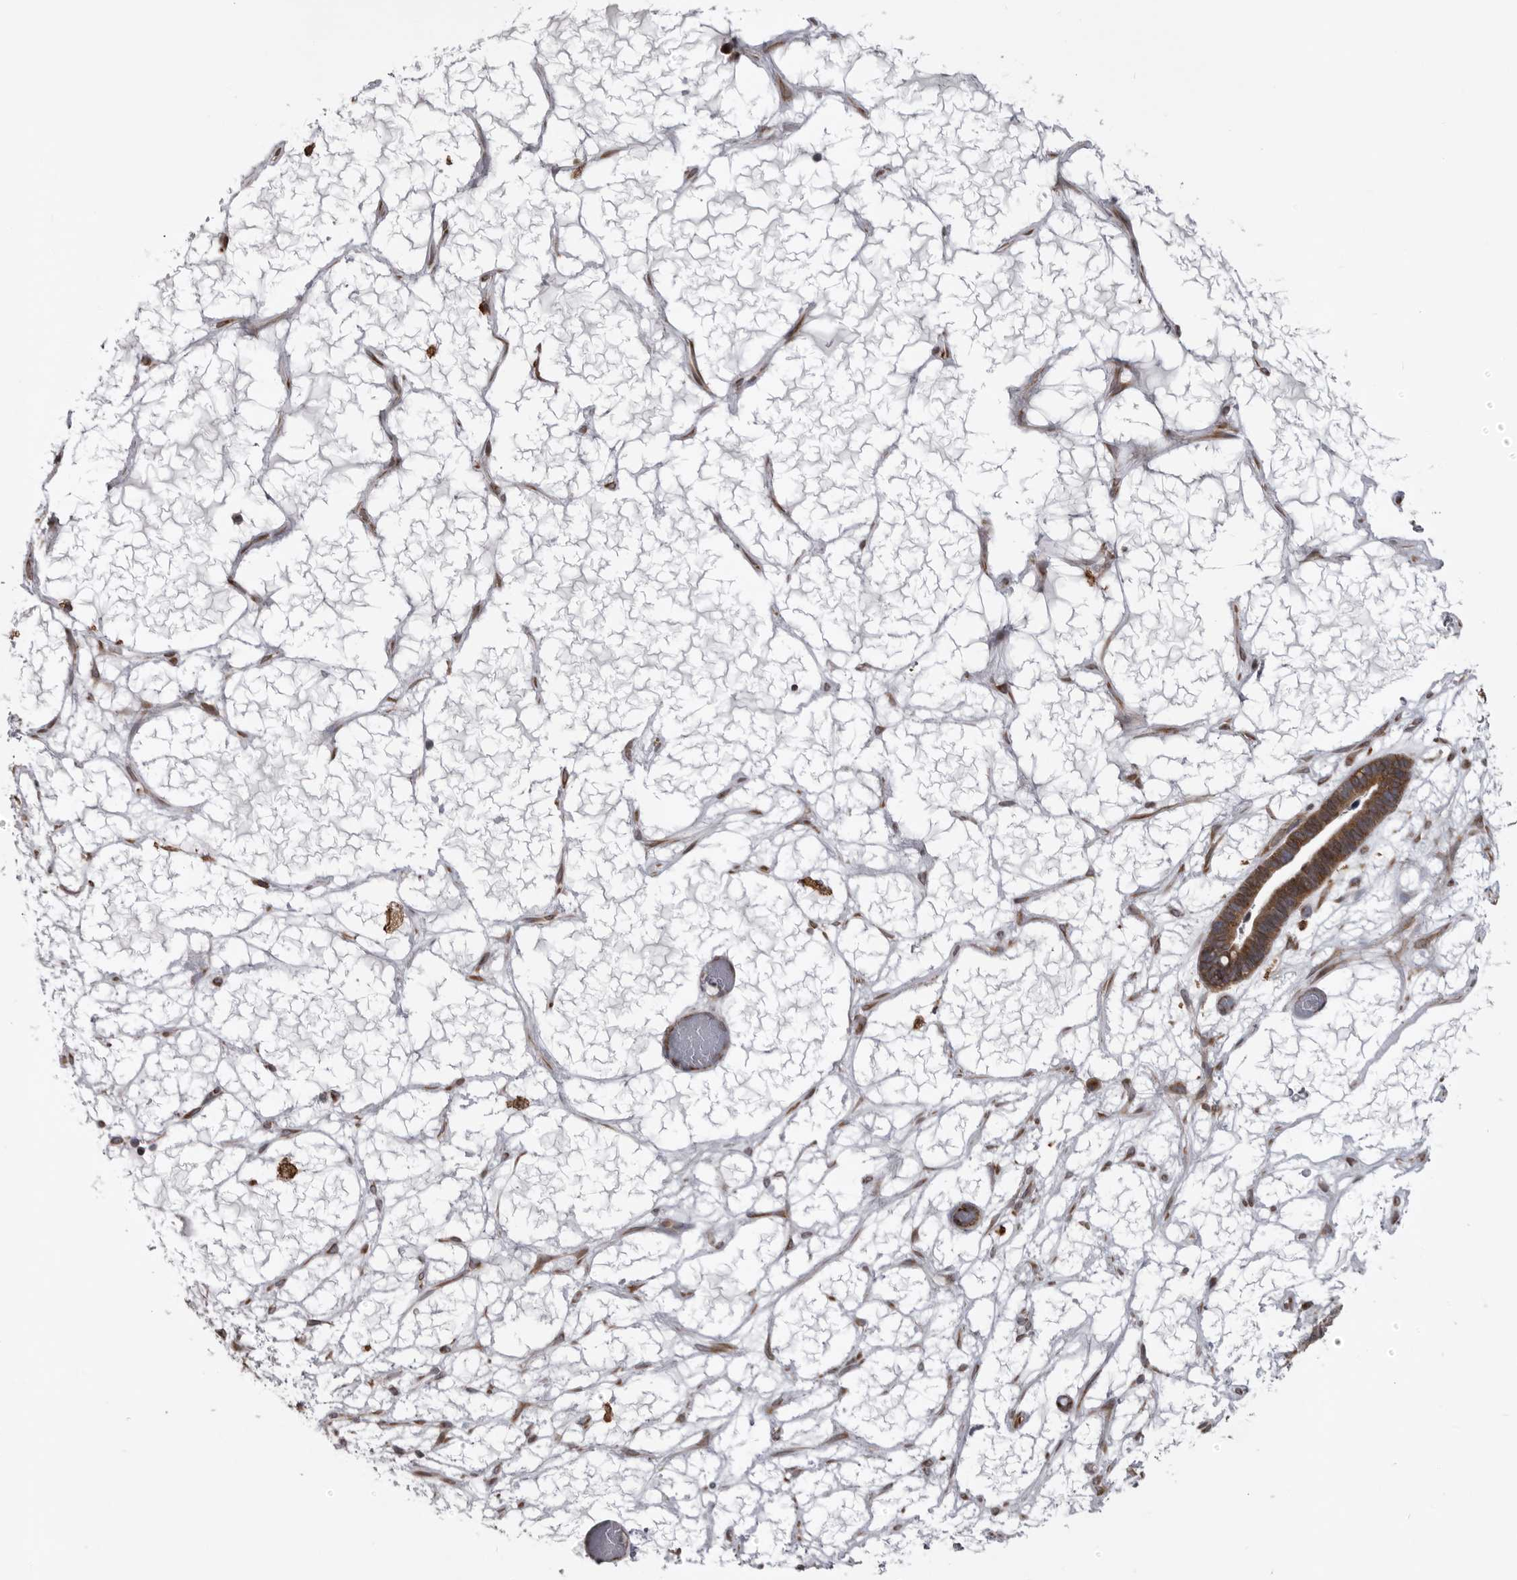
{"staining": {"intensity": "weak", "quantity": ">75%", "location": "cytoplasmic/membranous"}, "tissue": "ovarian cancer", "cell_type": "Tumor cells", "image_type": "cancer", "snomed": [{"axis": "morphology", "description": "Cystadenocarcinoma, serous, NOS"}, {"axis": "topography", "description": "Ovary"}], "caption": "A photomicrograph showing weak cytoplasmic/membranous expression in approximately >75% of tumor cells in ovarian cancer, as visualized by brown immunohistochemical staining.", "gene": "ZNRF1", "patient": {"sex": "female", "age": 56}}